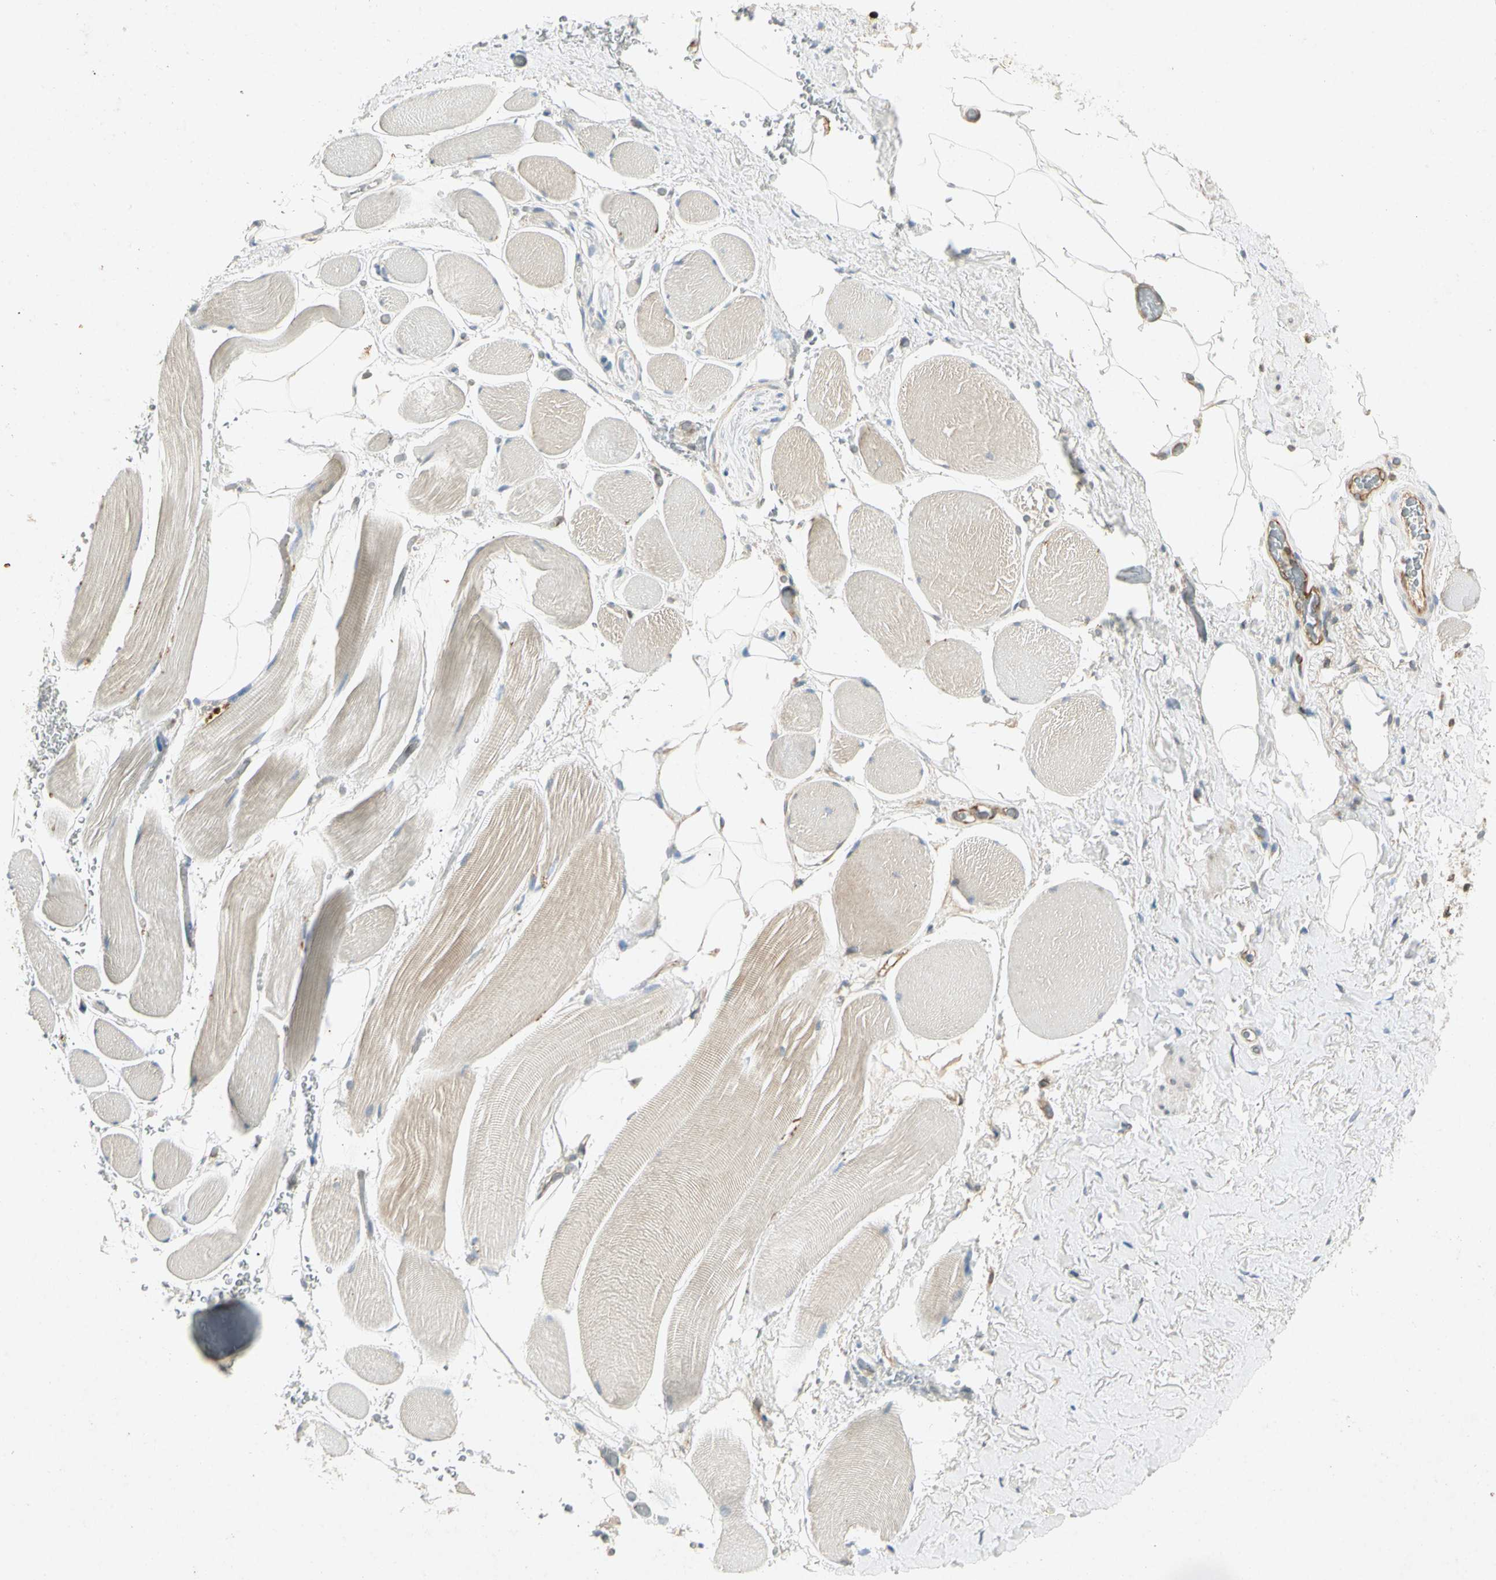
{"staining": {"intensity": "negative", "quantity": "none", "location": "none"}, "tissue": "adipose tissue", "cell_type": "Adipocytes", "image_type": "normal", "snomed": [{"axis": "morphology", "description": "Normal tissue, NOS"}, {"axis": "topography", "description": "Soft tissue"}, {"axis": "topography", "description": "Peripheral nerve tissue"}], "caption": "This micrograph is of benign adipose tissue stained with immunohistochemistry to label a protein in brown with the nuclei are counter-stained blue. There is no staining in adipocytes.", "gene": "TAPBP", "patient": {"sex": "female", "age": 71}}